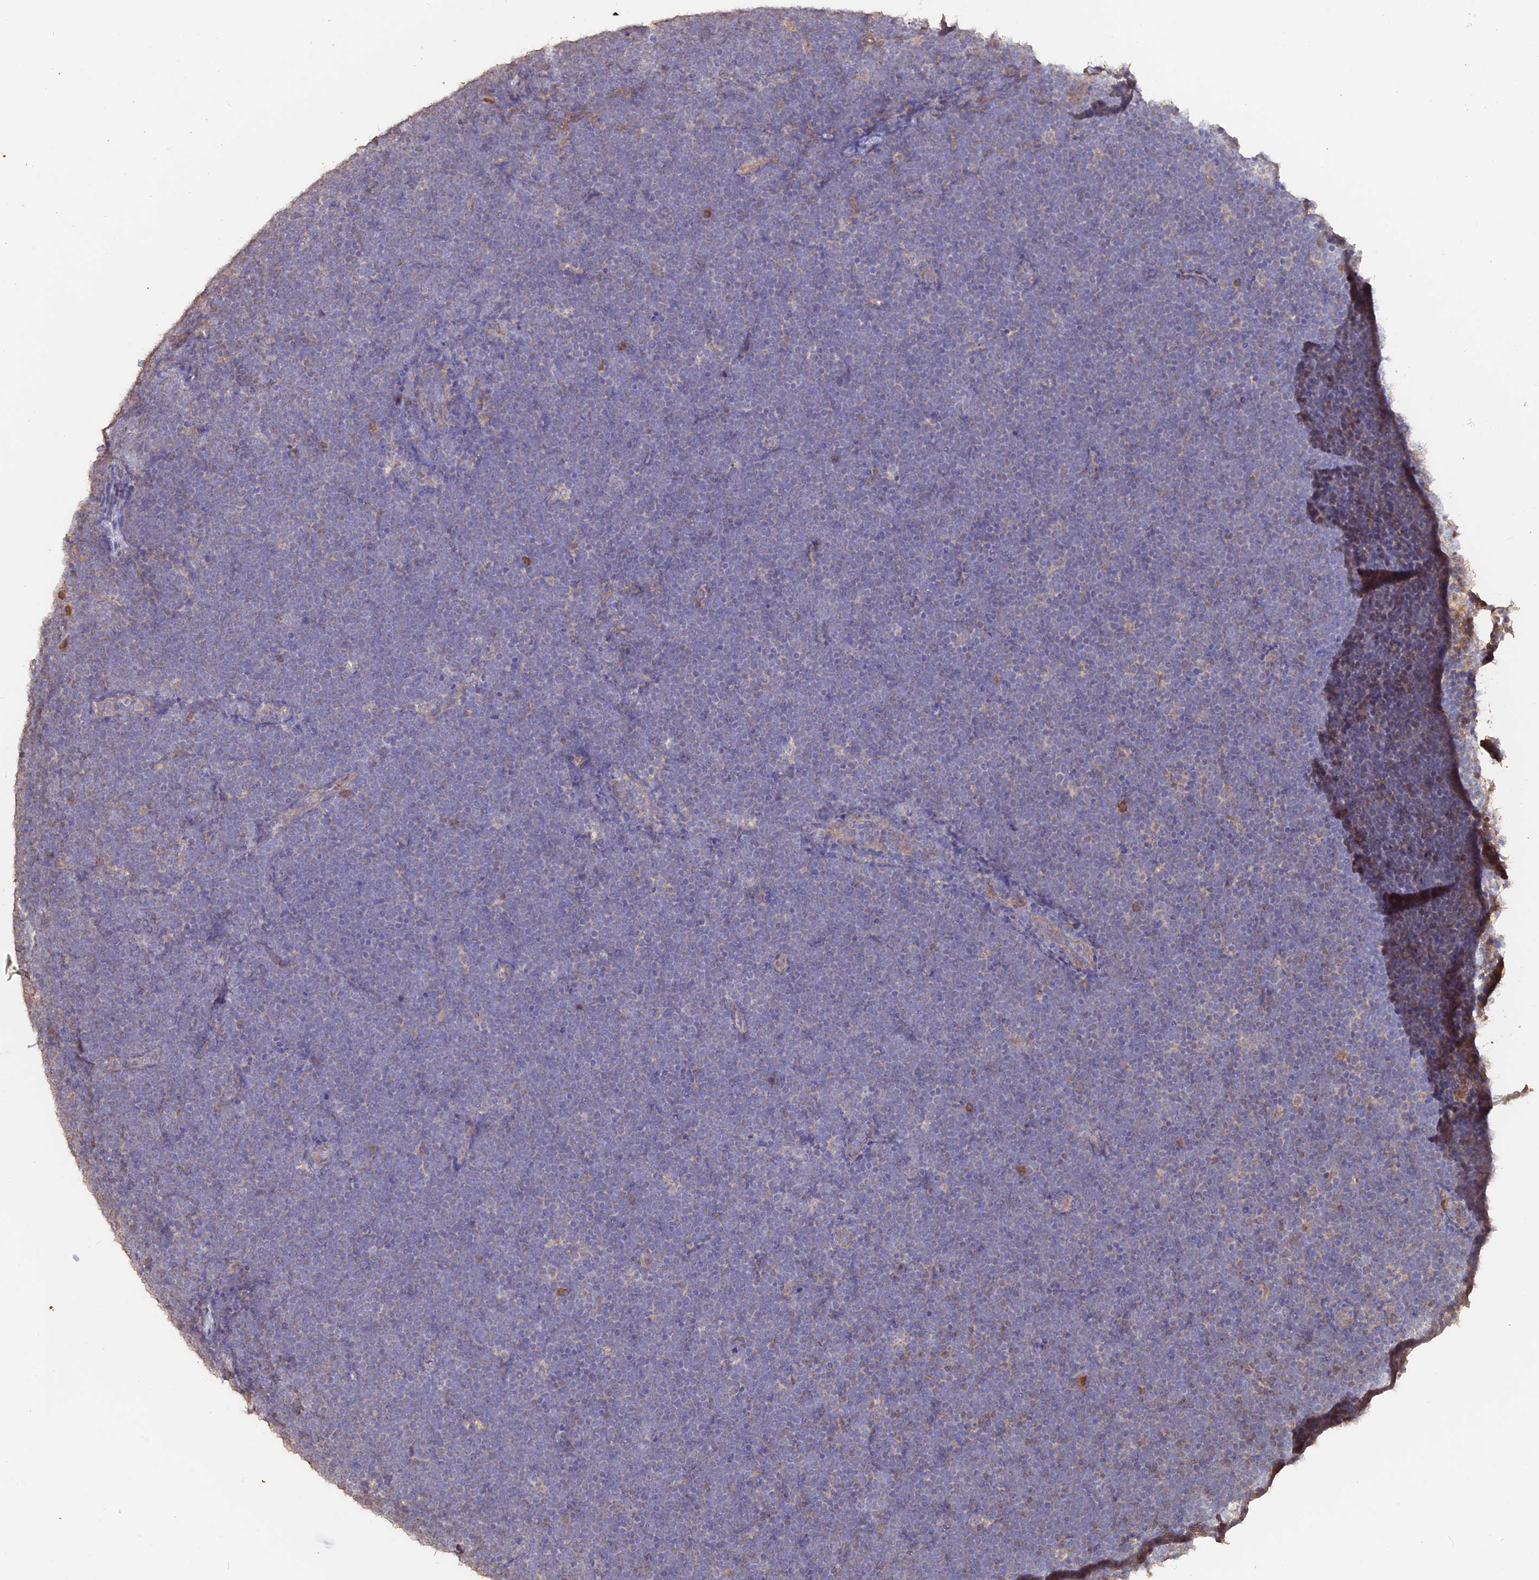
{"staining": {"intensity": "negative", "quantity": "none", "location": "none"}, "tissue": "lymphoma", "cell_type": "Tumor cells", "image_type": "cancer", "snomed": [{"axis": "morphology", "description": "Malignant lymphoma, non-Hodgkin's type, High grade"}, {"axis": "topography", "description": "Lymph node"}], "caption": "Immunohistochemical staining of high-grade malignant lymphoma, non-Hodgkin's type reveals no significant positivity in tumor cells.", "gene": "LAYN", "patient": {"sex": "male", "age": 13}}